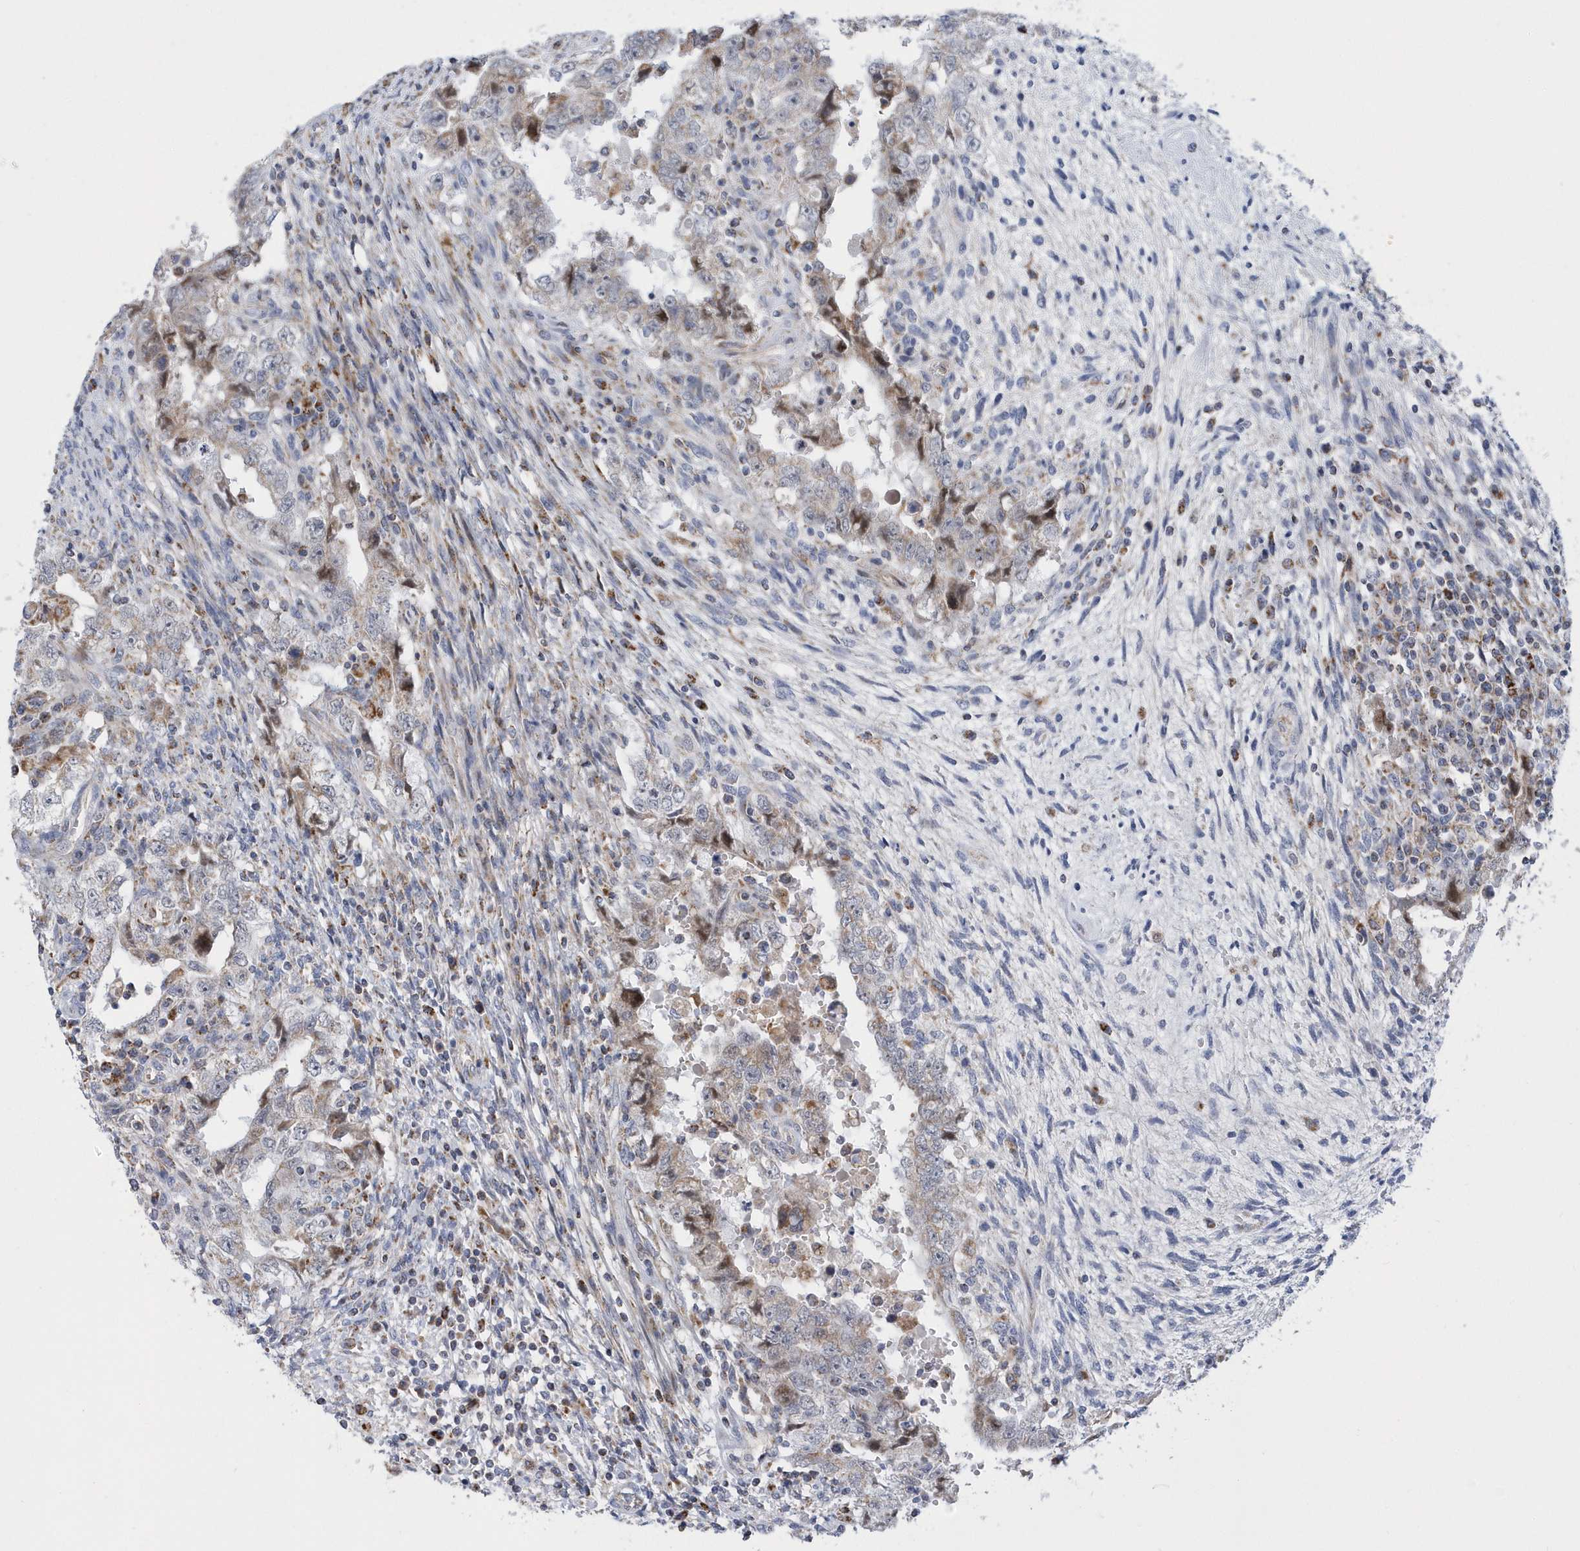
{"staining": {"intensity": "weak", "quantity": "<25%", "location": "cytoplasmic/membranous"}, "tissue": "testis cancer", "cell_type": "Tumor cells", "image_type": "cancer", "snomed": [{"axis": "morphology", "description": "Carcinoma, Embryonal, NOS"}, {"axis": "topography", "description": "Testis"}], "caption": "Immunohistochemistry of human testis cancer demonstrates no expression in tumor cells.", "gene": "VWA5B2", "patient": {"sex": "male", "age": 26}}